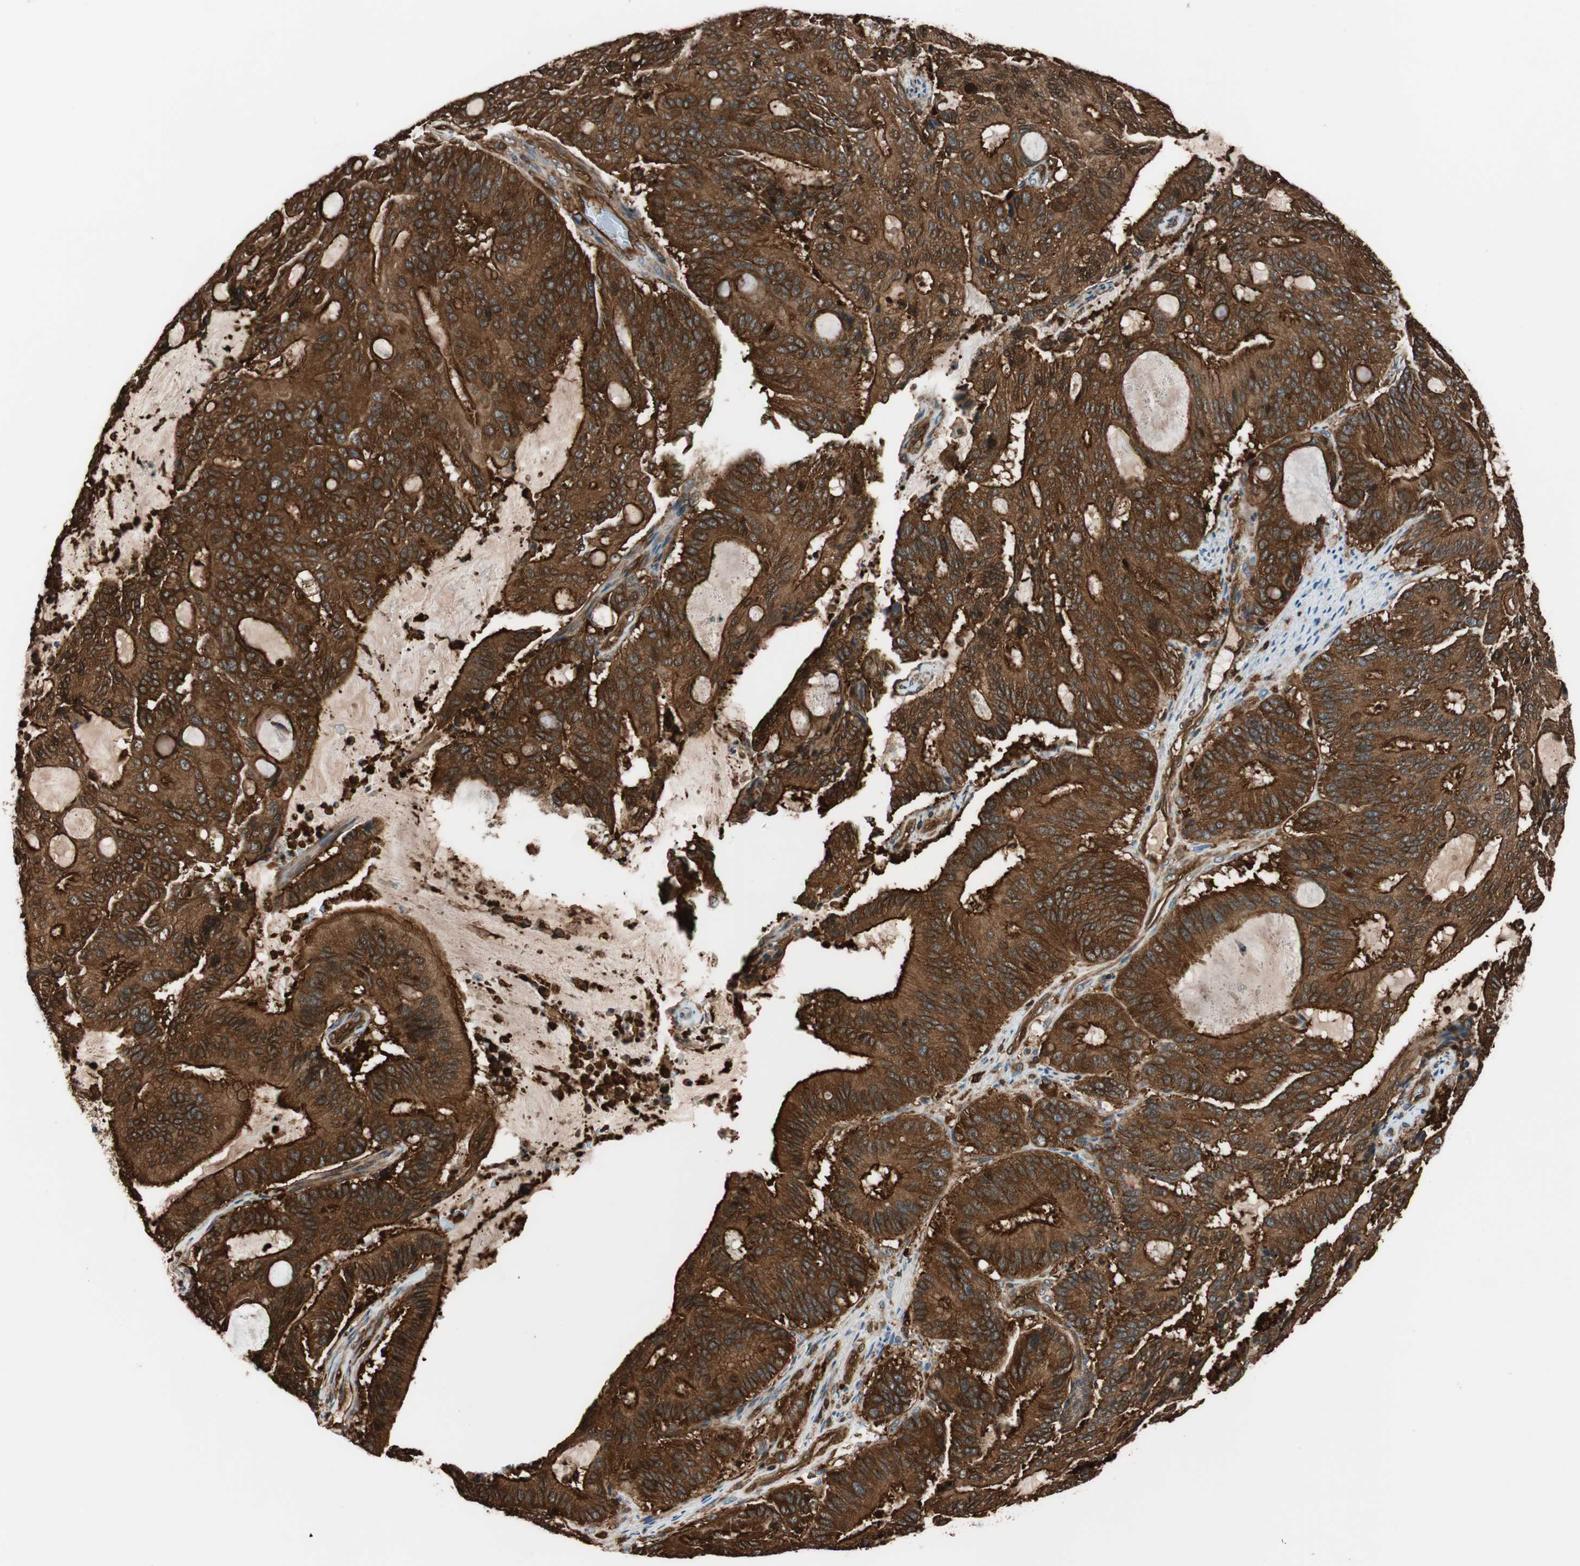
{"staining": {"intensity": "strong", "quantity": ">75%", "location": "cytoplasmic/membranous"}, "tissue": "liver cancer", "cell_type": "Tumor cells", "image_type": "cancer", "snomed": [{"axis": "morphology", "description": "Cholangiocarcinoma"}, {"axis": "topography", "description": "Liver"}], "caption": "High-magnification brightfield microscopy of liver cholangiocarcinoma stained with DAB (brown) and counterstained with hematoxylin (blue). tumor cells exhibit strong cytoplasmic/membranous positivity is appreciated in approximately>75% of cells.", "gene": "VASP", "patient": {"sex": "female", "age": 73}}